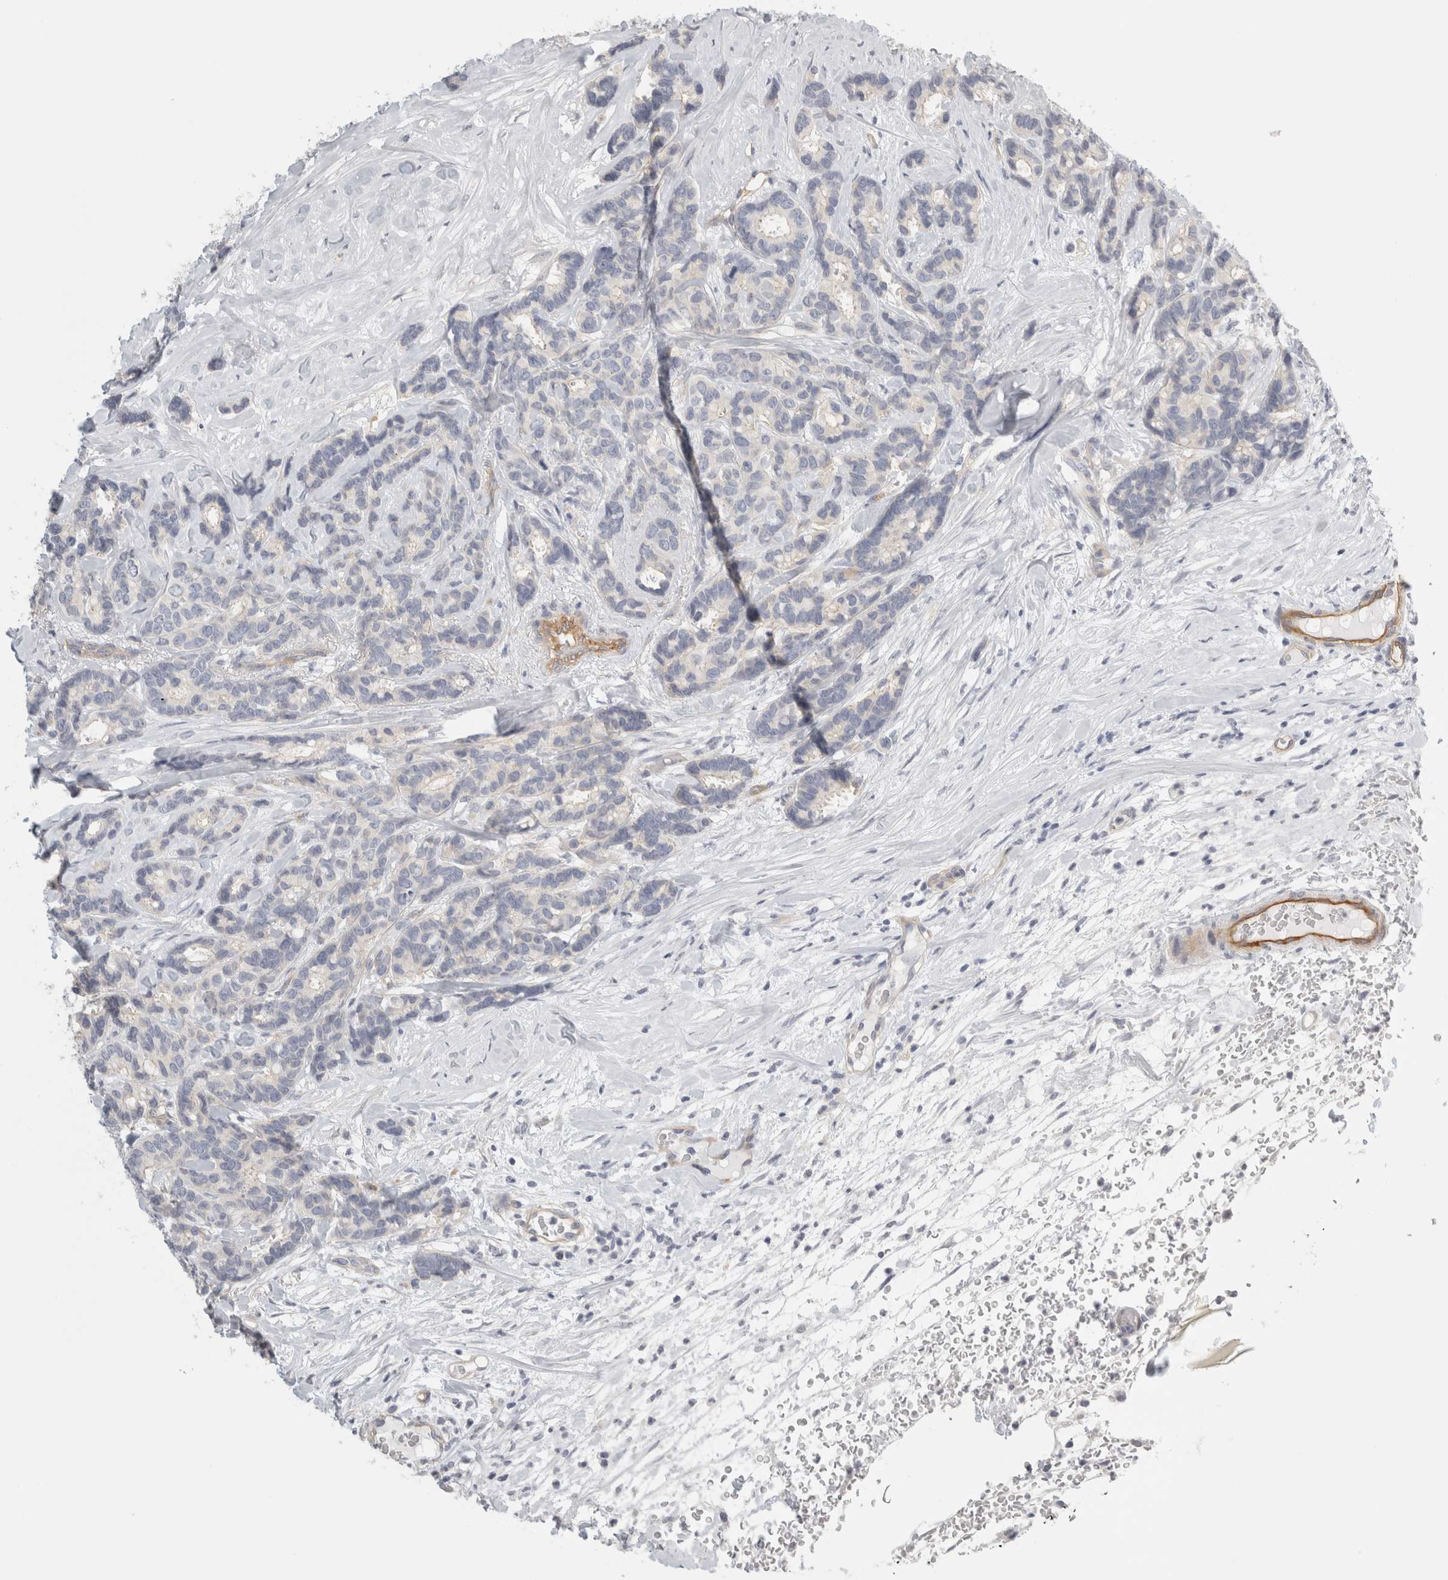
{"staining": {"intensity": "negative", "quantity": "none", "location": "none"}, "tissue": "breast cancer", "cell_type": "Tumor cells", "image_type": "cancer", "snomed": [{"axis": "morphology", "description": "Duct carcinoma"}, {"axis": "topography", "description": "Breast"}], "caption": "Immunohistochemistry micrograph of breast cancer stained for a protein (brown), which shows no staining in tumor cells.", "gene": "FBLIM1", "patient": {"sex": "female", "age": 87}}